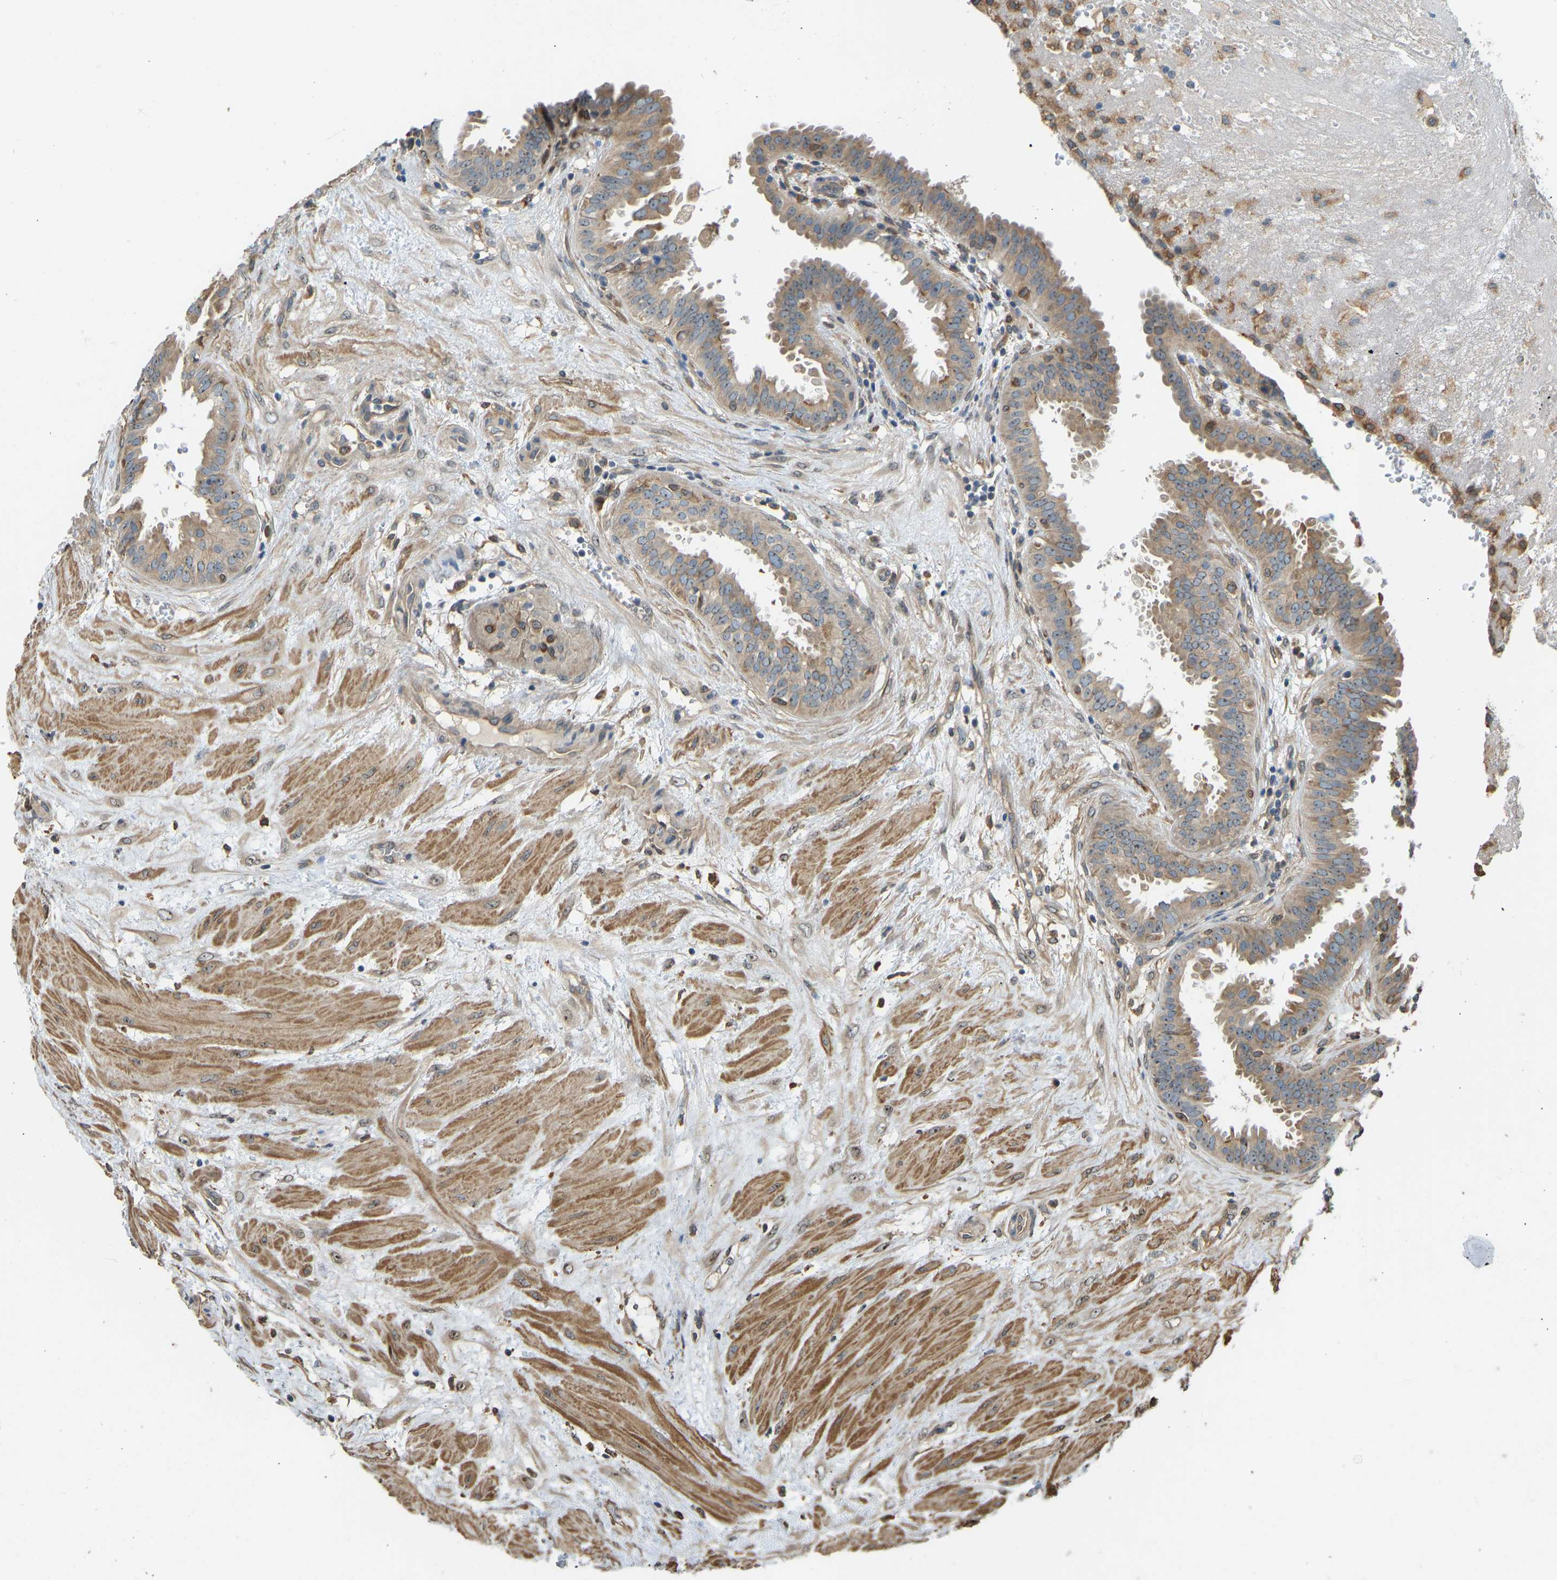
{"staining": {"intensity": "moderate", "quantity": "25%-75%", "location": "cytoplasmic/membranous,nuclear"}, "tissue": "fallopian tube", "cell_type": "Glandular cells", "image_type": "normal", "snomed": [{"axis": "morphology", "description": "Normal tissue, NOS"}, {"axis": "topography", "description": "Fallopian tube"}, {"axis": "topography", "description": "Placenta"}], "caption": "Fallopian tube stained with immunohistochemistry (IHC) reveals moderate cytoplasmic/membranous,nuclear positivity in approximately 25%-75% of glandular cells. (DAB = brown stain, brightfield microscopy at high magnification).", "gene": "OS9", "patient": {"sex": "female", "age": 32}}